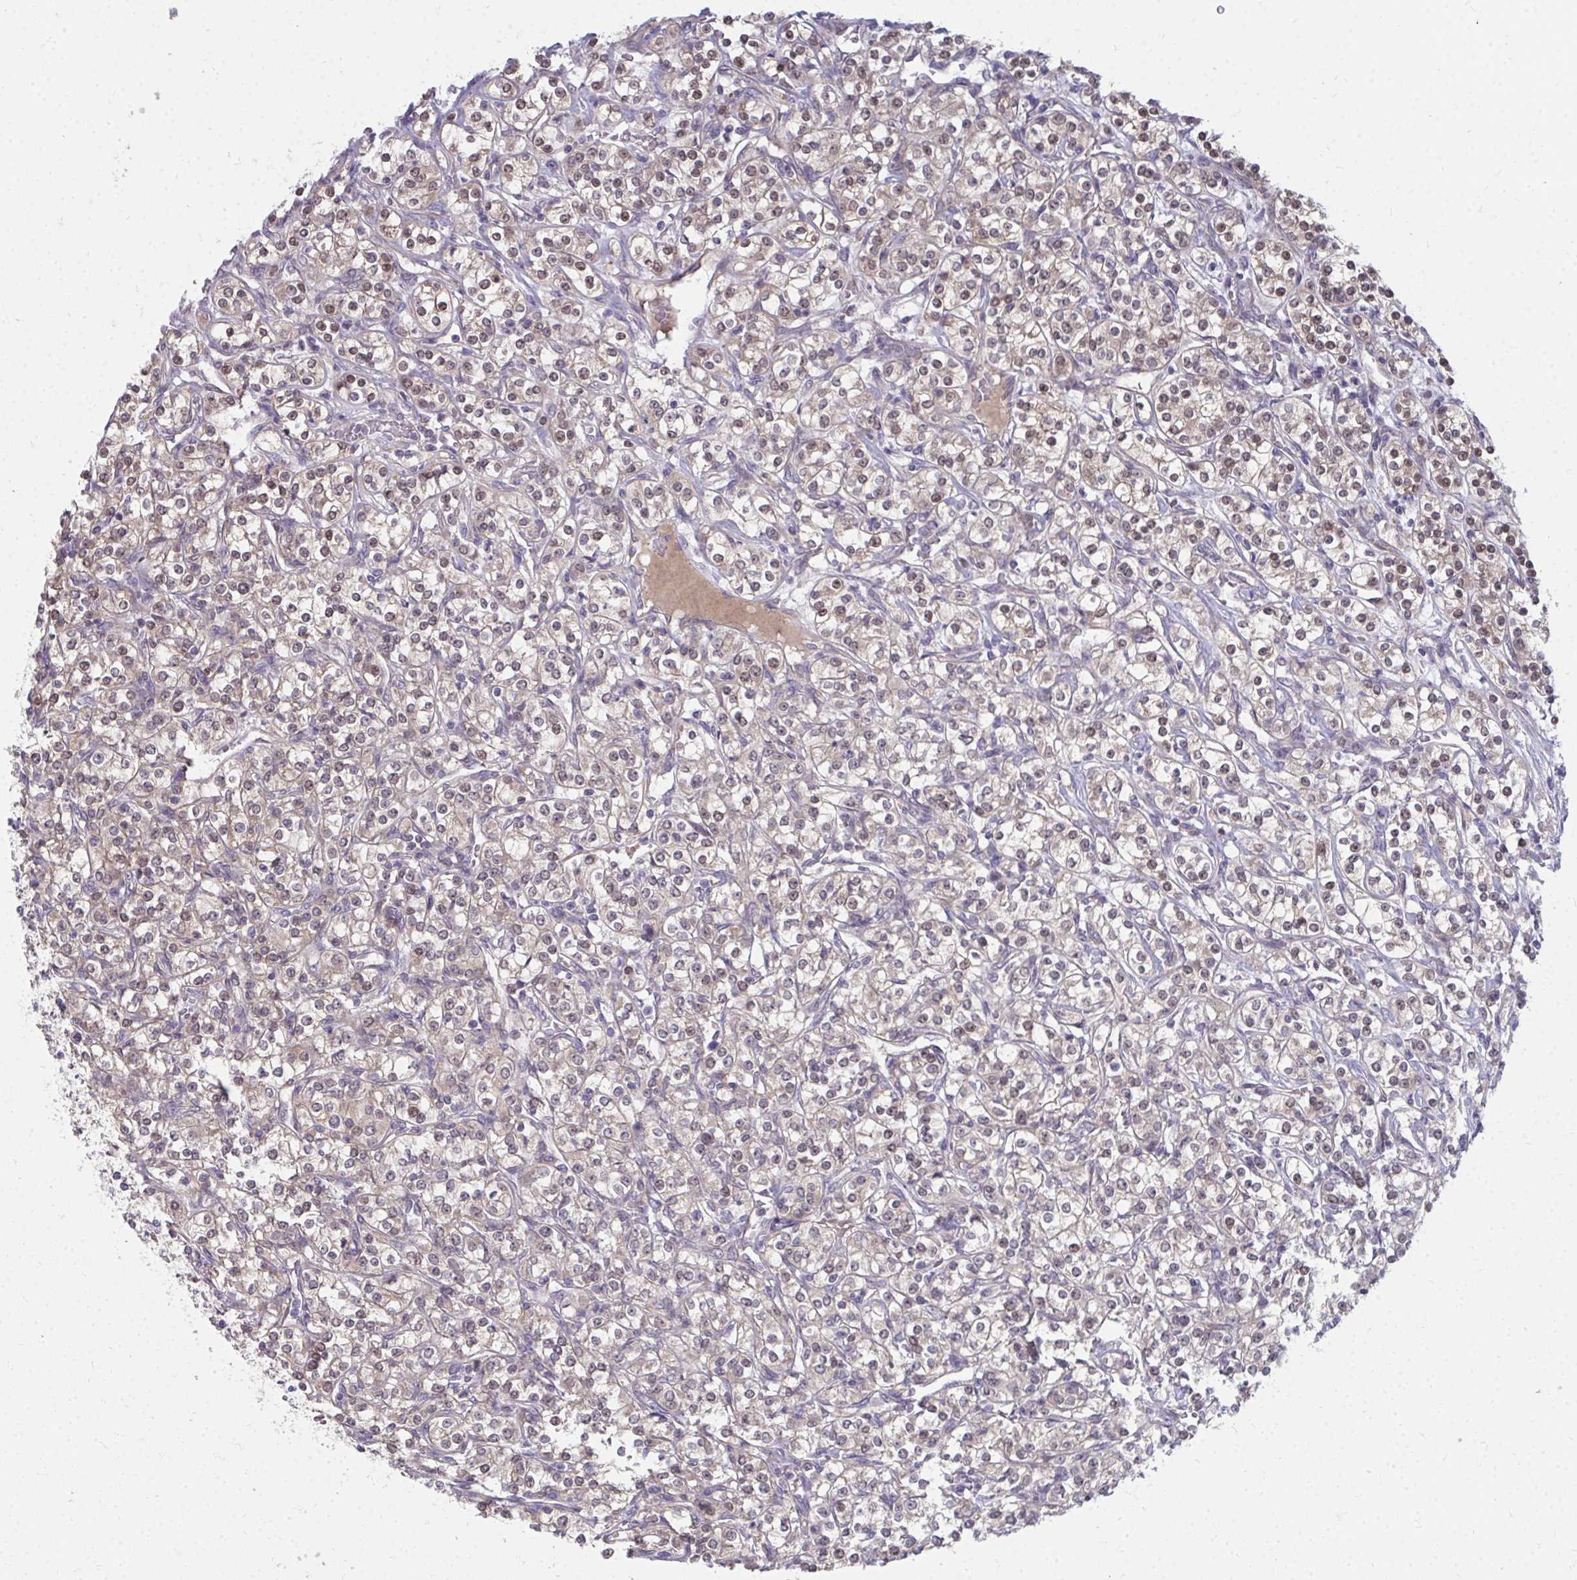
{"staining": {"intensity": "weak", "quantity": "25%-75%", "location": "nuclear"}, "tissue": "renal cancer", "cell_type": "Tumor cells", "image_type": "cancer", "snomed": [{"axis": "morphology", "description": "Adenocarcinoma, NOS"}, {"axis": "topography", "description": "Kidney"}], "caption": "Tumor cells display low levels of weak nuclear staining in about 25%-75% of cells in renal adenocarcinoma.", "gene": "MROH8", "patient": {"sex": "male", "age": 77}}